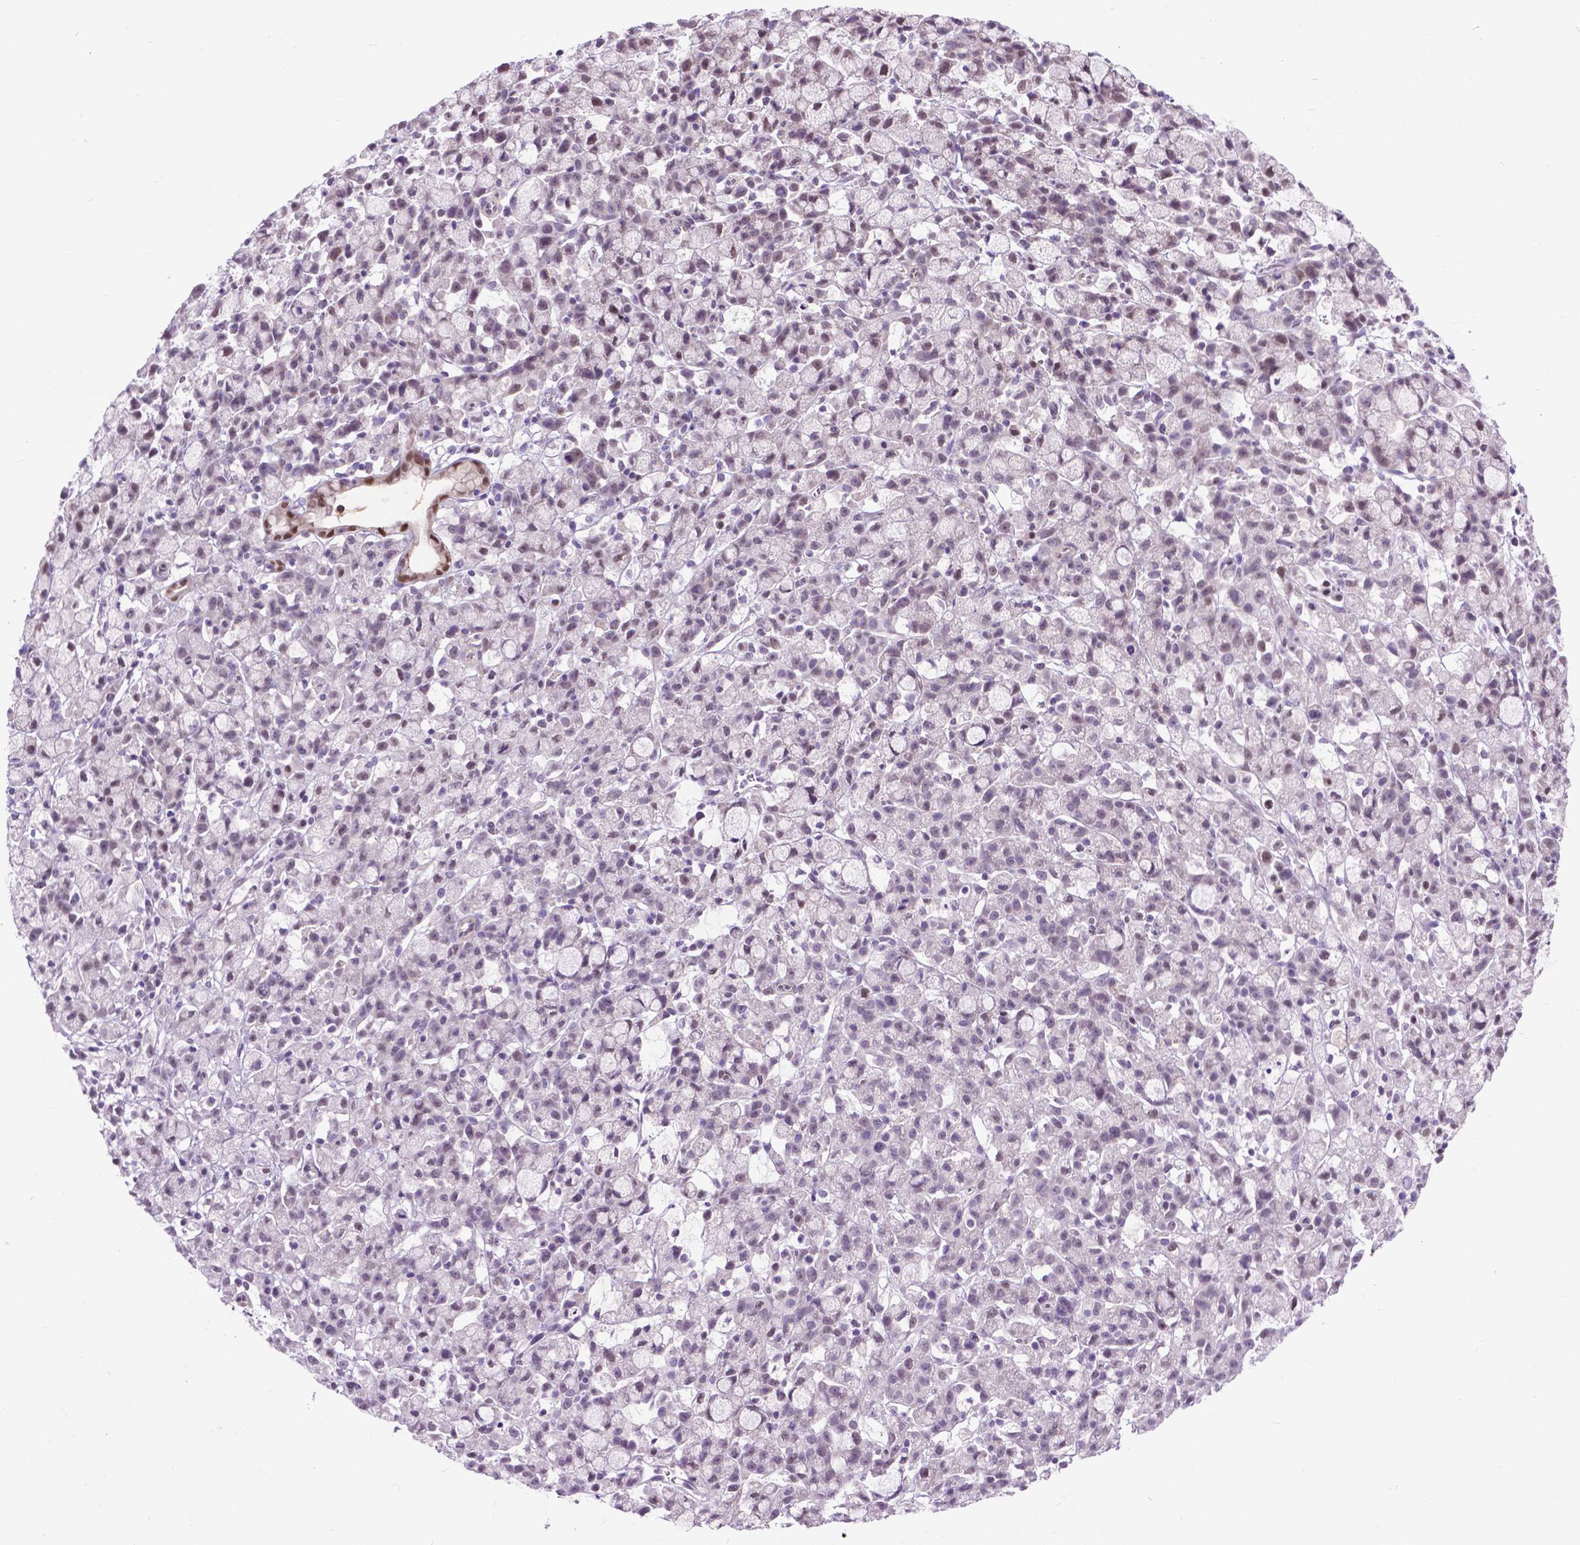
{"staining": {"intensity": "moderate", "quantity": "<25%", "location": "nuclear"}, "tissue": "stomach cancer", "cell_type": "Tumor cells", "image_type": "cancer", "snomed": [{"axis": "morphology", "description": "Adenocarcinoma, NOS"}, {"axis": "topography", "description": "Stomach"}], "caption": "Human stomach cancer (adenocarcinoma) stained for a protein (brown) demonstrates moderate nuclear positive positivity in approximately <25% of tumor cells.", "gene": "APCDD1L", "patient": {"sex": "male", "age": 58}}